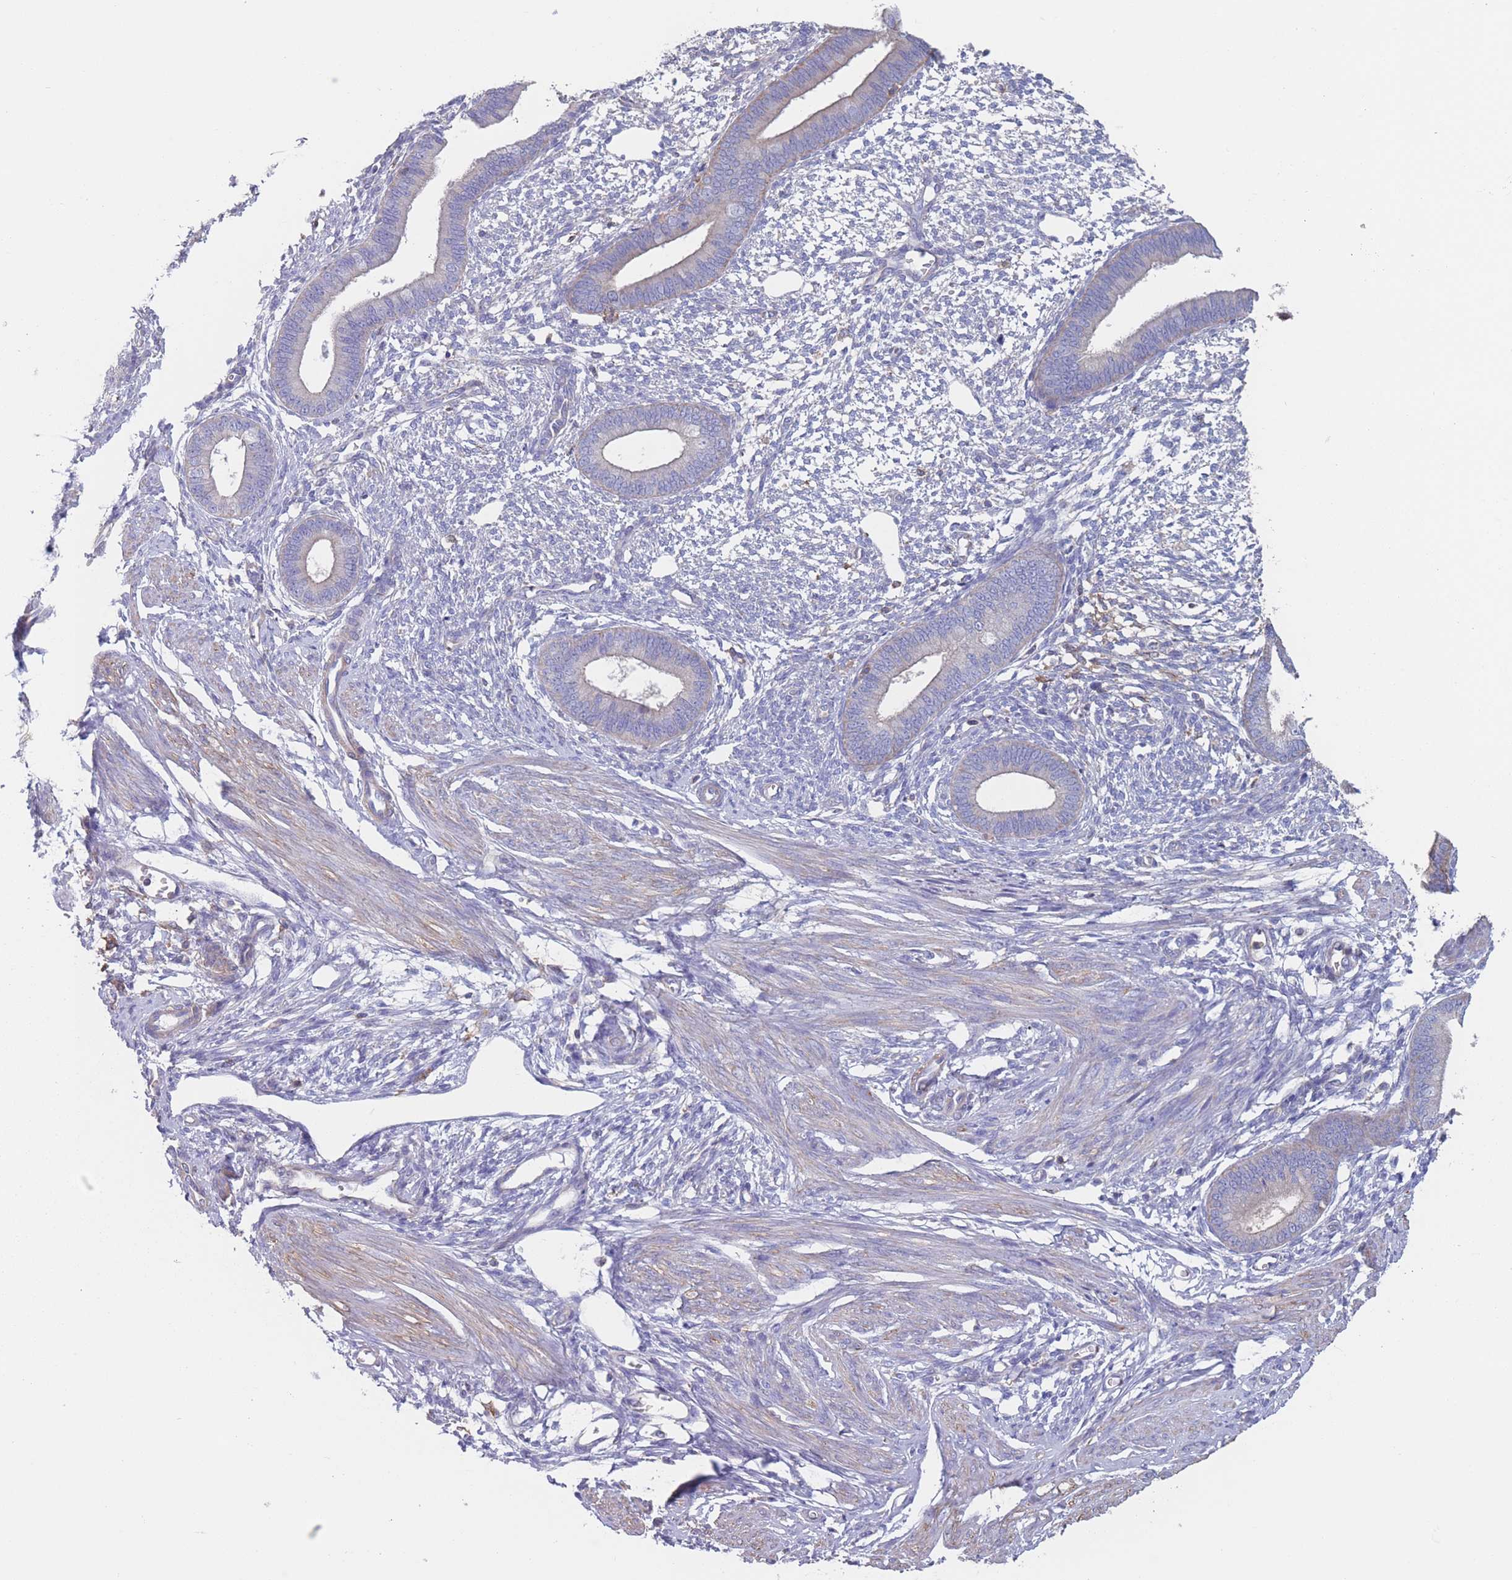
{"staining": {"intensity": "negative", "quantity": "none", "location": "none"}, "tissue": "endometrium", "cell_type": "Cells in endometrial stroma", "image_type": "normal", "snomed": [{"axis": "morphology", "description": "Normal tissue, NOS"}, {"axis": "topography", "description": "Endometrium"}], "caption": "There is no significant staining in cells in endometrial stroma of endometrium. (DAB immunohistochemistry (IHC), high magnification).", "gene": "ADH1A", "patient": {"sex": "female", "age": 46}}